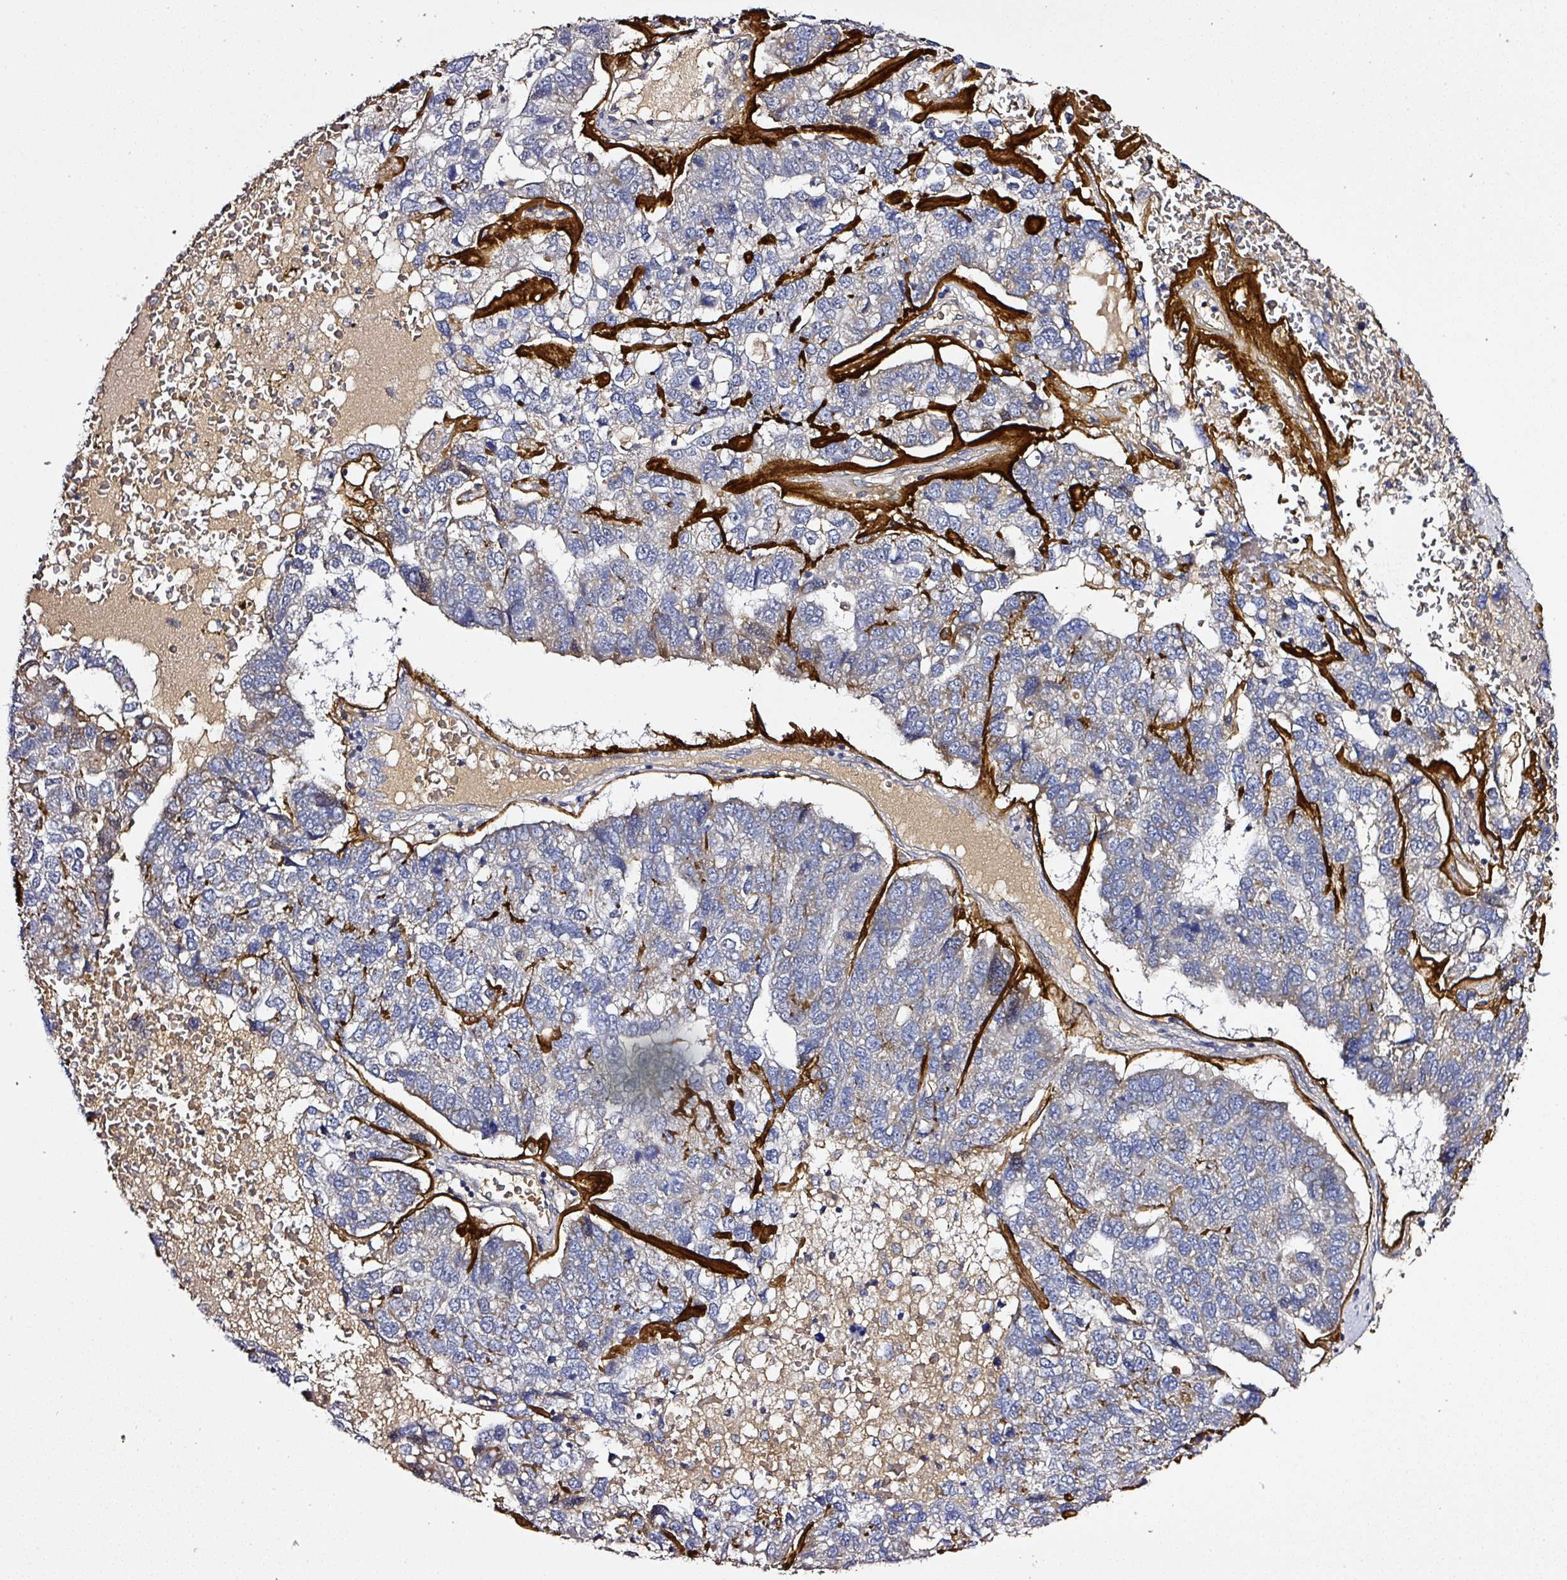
{"staining": {"intensity": "negative", "quantity": "none", "location": "none"}, "tissue": "pancreatic cancer", "cell_type": "Tumor cells", "image_type": "cancer", "snomed": [{"axis": "morphology", "description": "Adenocarcinoma, NOS"}, {"axis": "topography", "description": "Pancreas"}], "caption": "This is a histopathology image of immunohistochemistry (IHC) staining of pancreatic cancer, which shows no expression in tumor cells.", "gene": "ZNF513", "patient": {"sex": "female", "age": 61}}